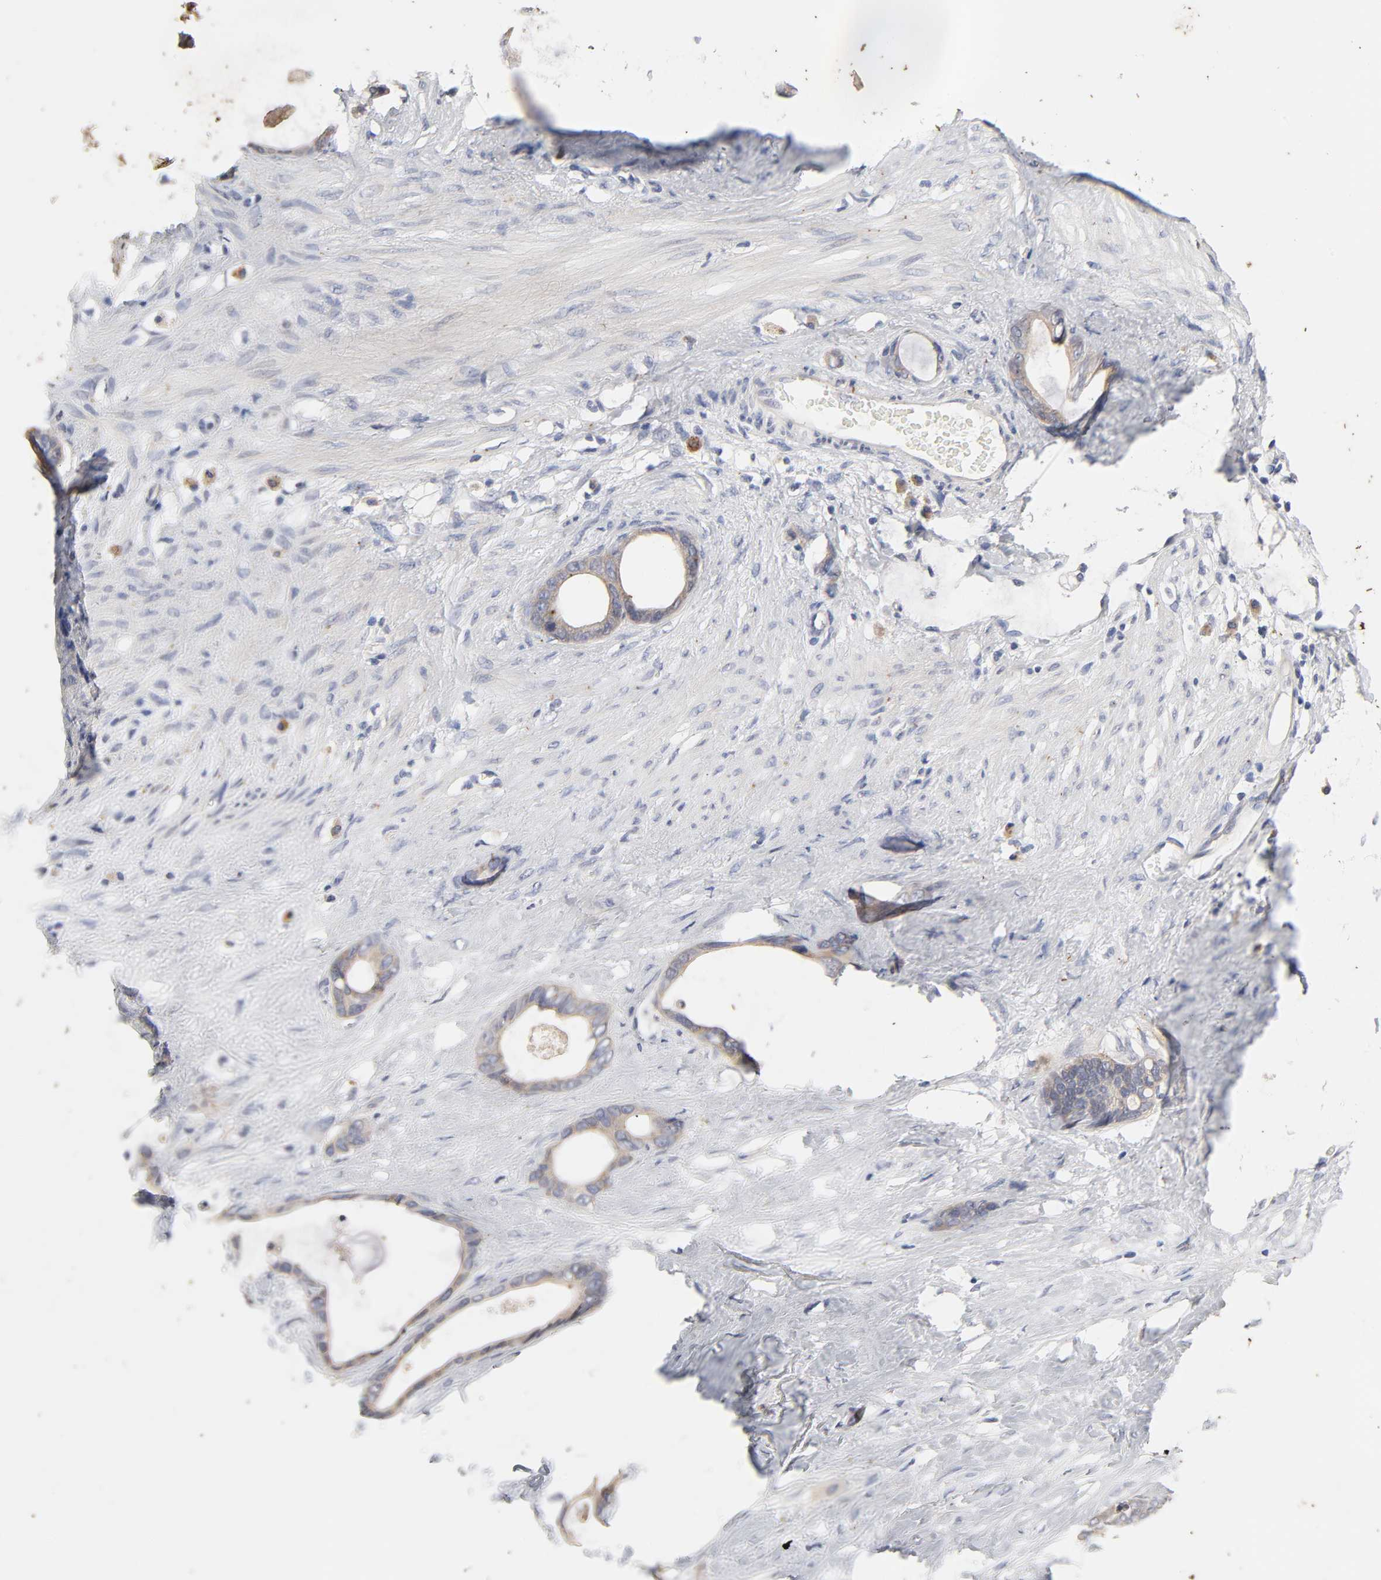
{"staining": {"intensity": "weak", "quantity": ">75%", "location": "cytoplasmic/membranous"}, "tissue": "stomach cancer", "cell_type": "Tumor cells", "image_type": "cancer", "snomed": [{"axis": "morphology", "description": "Adenocarcinoma, NOS"}, {"axis": "topography", "description": "Stomach"}], "caption": "DAB (3,3'-diaminobenzidine) immunohistochemical staining of stomach cancer (adenocarcinoma) exhibits weak cytoplasmic/membranous protein expression in approximately >75% of tumor cells. Nuclei are stained in blue.", "gene": "CXADR", "patient": {"sex": "female", "age": 75}}